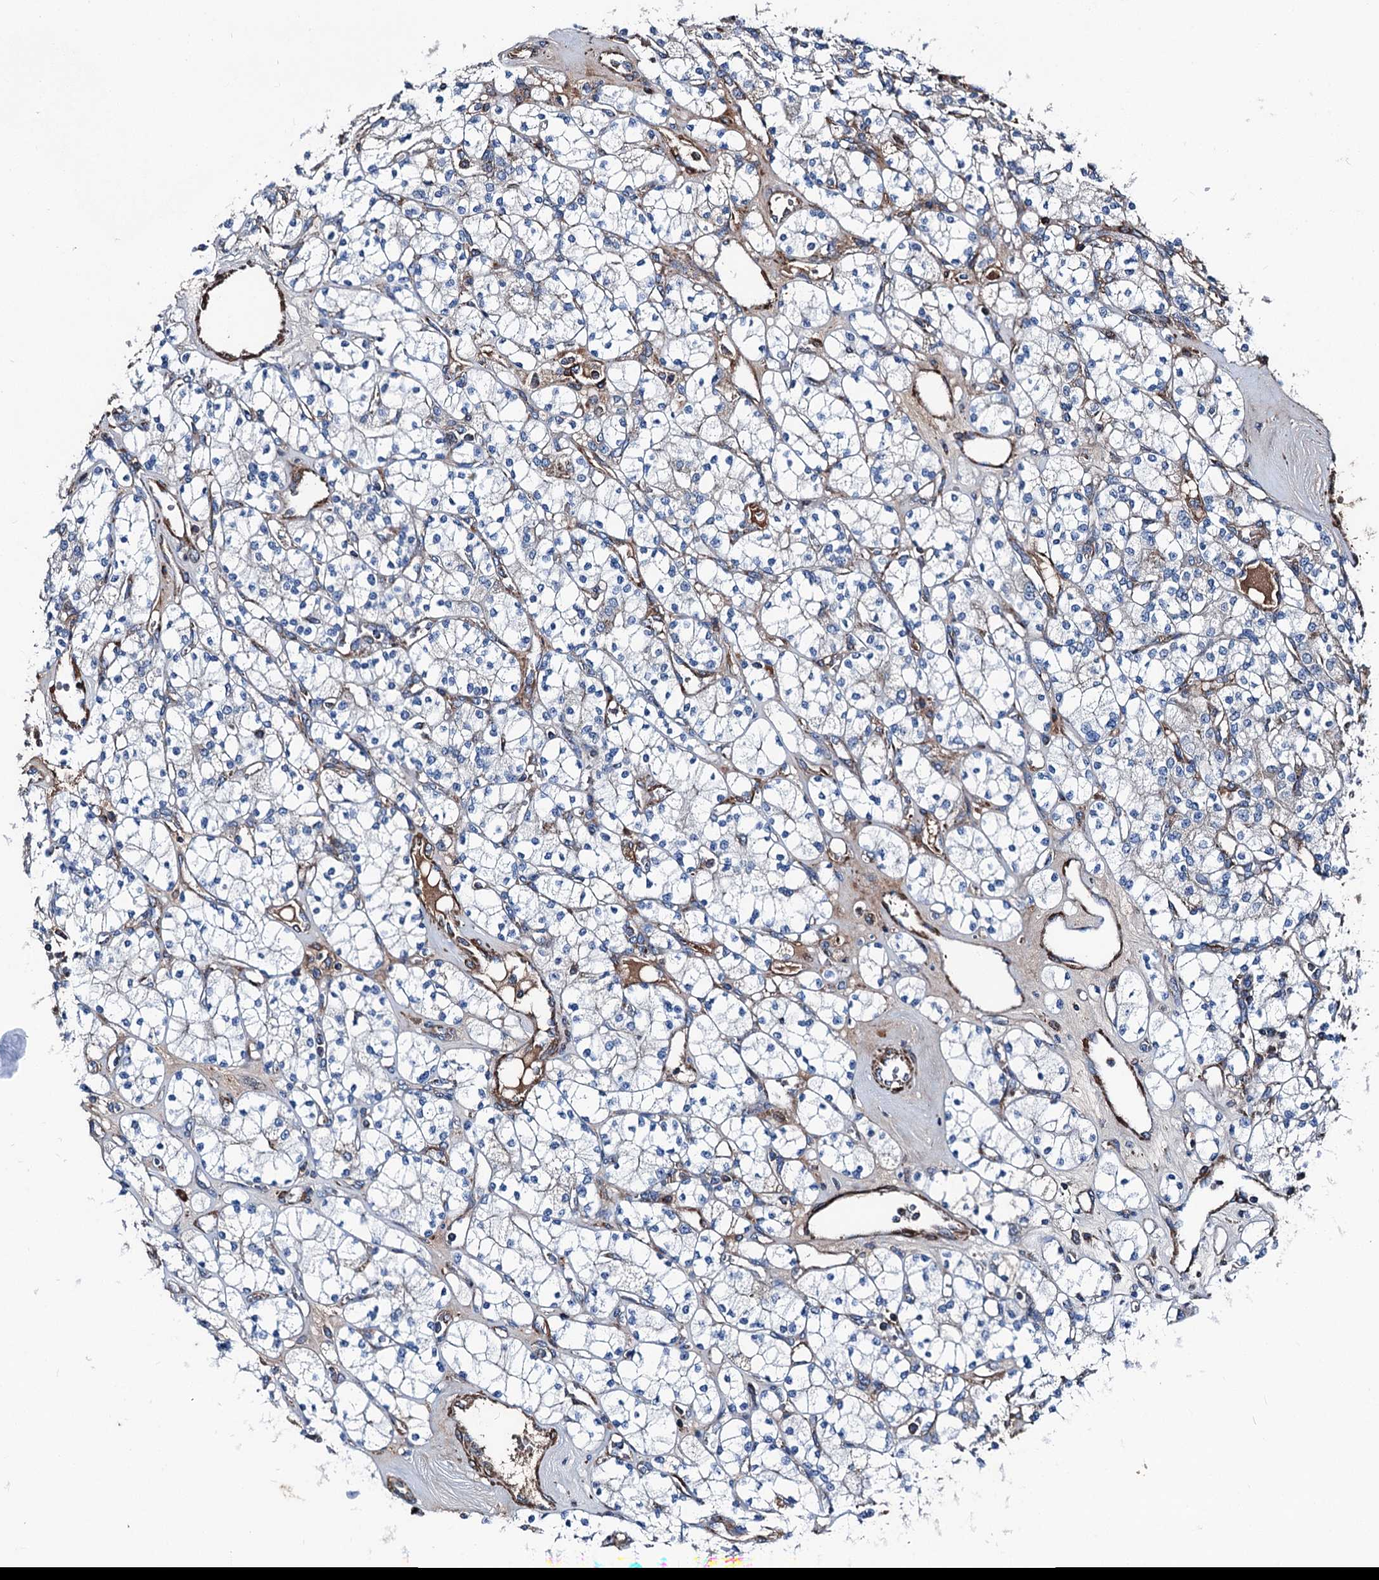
{"staining": {"intensity": "negative", "quantity": "none", "location": "none"}, "tissue": "renal cancer", "cell_type": "Tumor cells", "image_type": "cancer", "snomed": [{"axis": "morphology", "description": "Adenocarcinoma, NOS"}, {"axis": "topography", "description": "Kidney"}], "caption": "Human renal adenocarcinoma stained for a protein using IHC displays no positivity in tumor cells.", "gene": "DDIAS", "patient": {"sex": "male", "age": 77}}